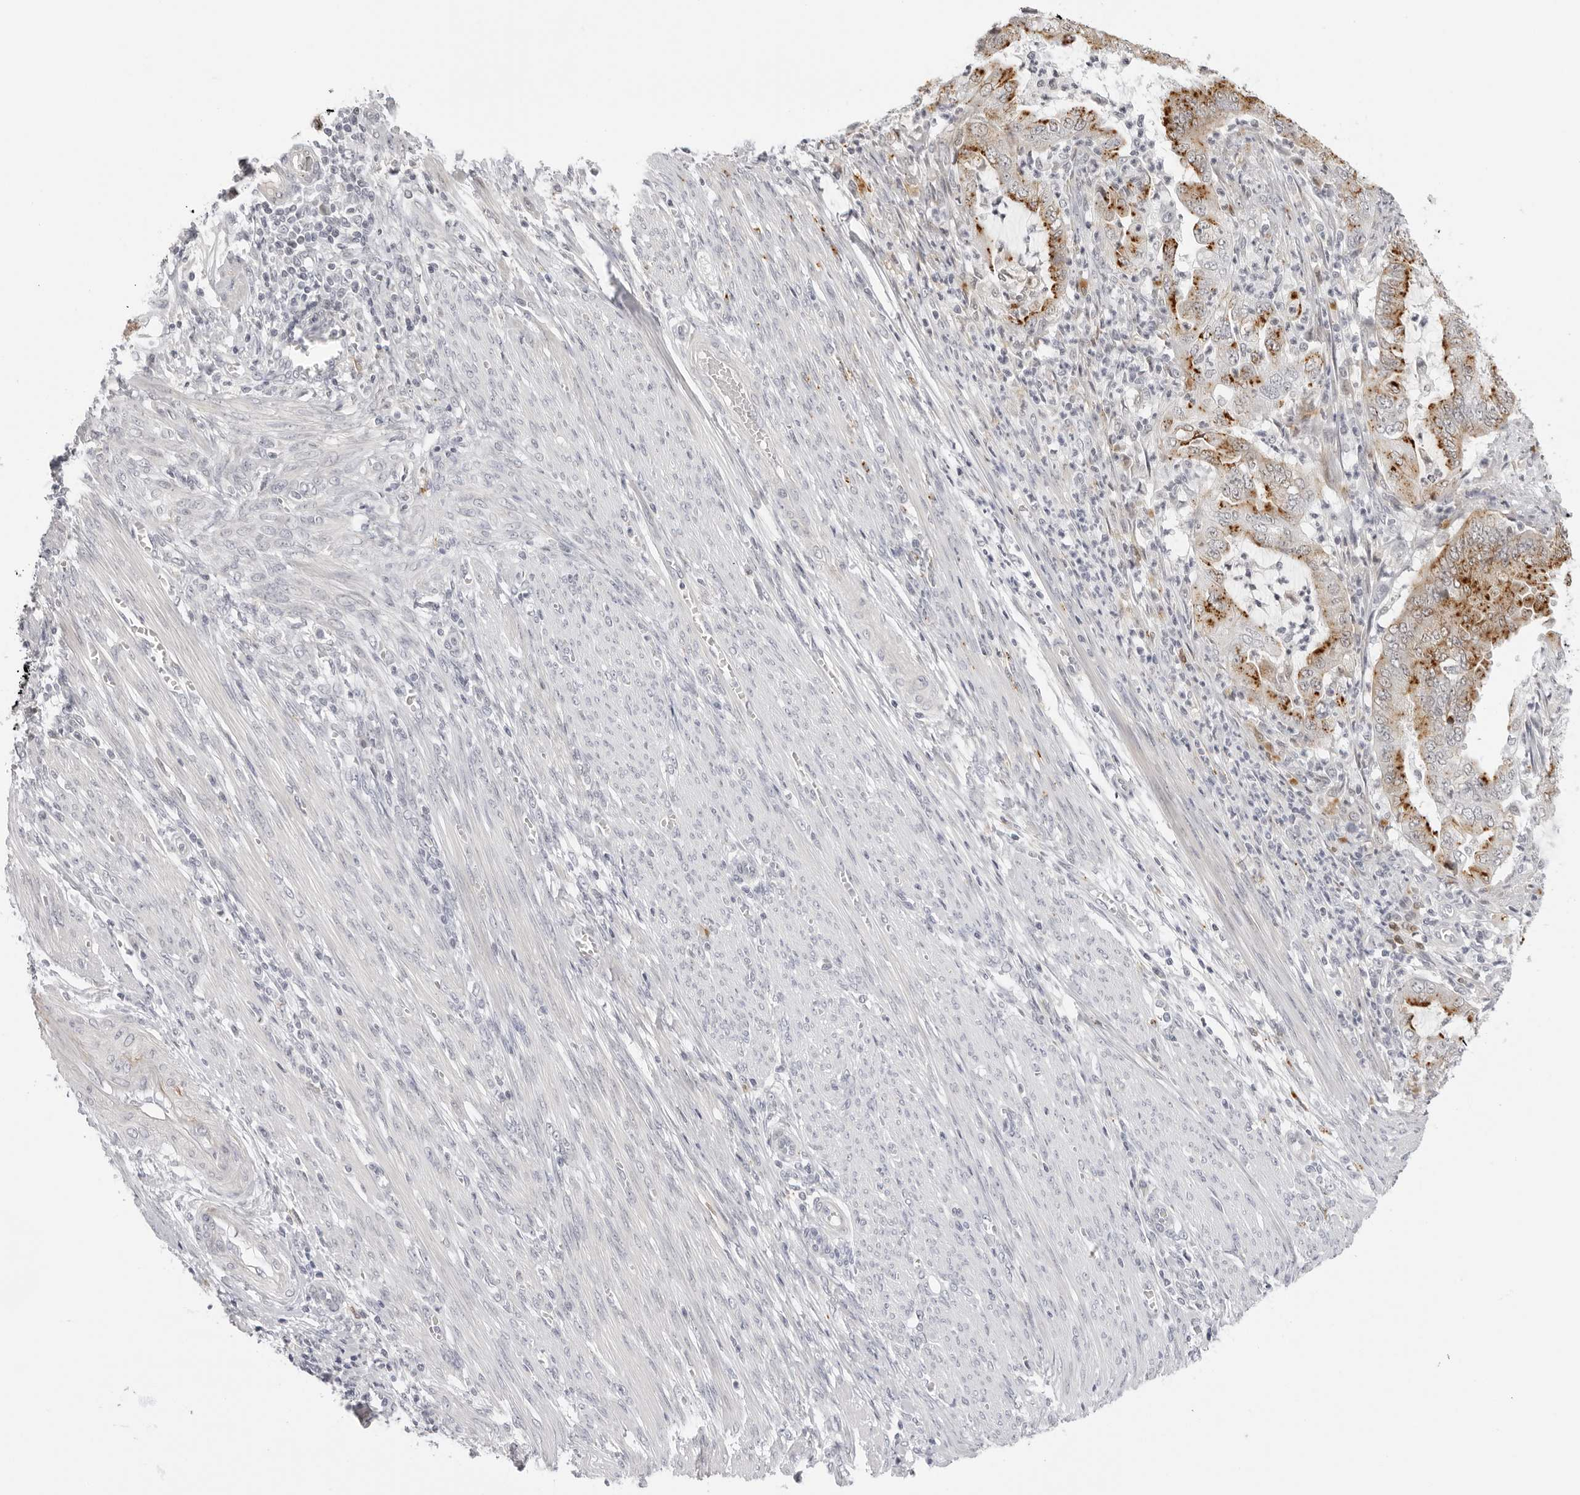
{"staining": {"intensity": "moderate", "quantity": ">75%", "location": "cytoplasmic/membranous"}, "tissue": "endometrial cancer", "cell_type": "Tumor cells", "image_type": "cancer", "snomed": [{"axis": "morphology", "description": "Adenocarcinoma, NOS"}, {"axis": "topography", "description": "Endometrium"}], "caption": "A brown stain highlights moderate cytoplasmic/membranous staining of a protein in adenocarcinoma (endometrial) tumor cells. (brown staining indicates protein expression, while blue staining denotes nuclei).", "gene": "STRADB", "patient": {"sex": "female", "age": 51}}